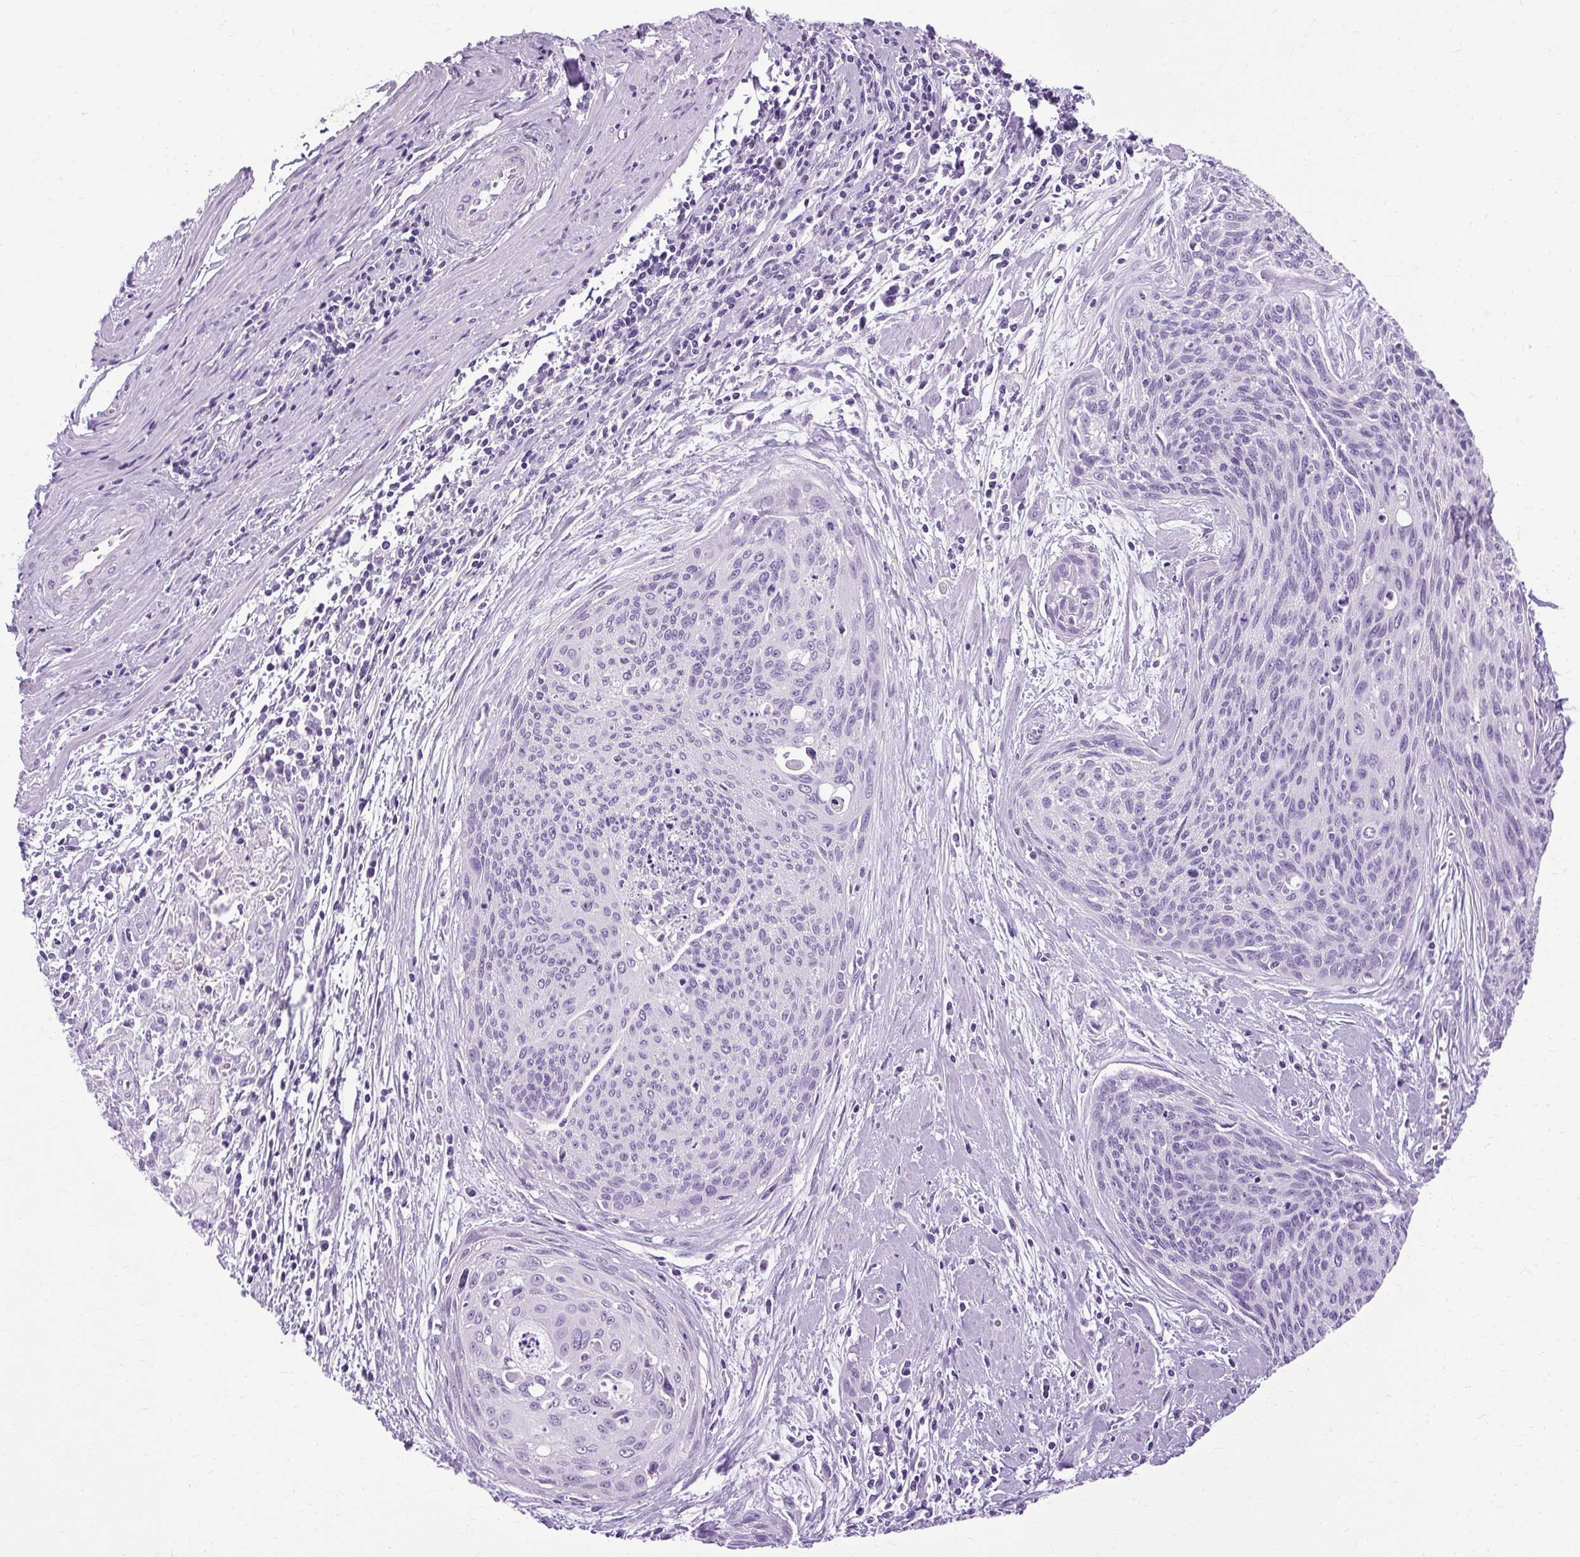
{"staining": {"intensity": "negative", "quantity": "none", "location": "none"}, "tissue": "cervical cancer", "cell_type": "Tumor cells", "image_type": "cancer", "snomed": [{"axis": "morphology", "description": "Squamous cell carcinoma, NOS"}, {"axis": "topography", "description": "Cervix"}], "caption": "This is an immunohistochemistry micrograph of cervical cancer (squamous cell carcinoma). There is no positivity in tumor cells.", "gene": "B3GNT4", "patient": {"sex": "female", "age": 55}}